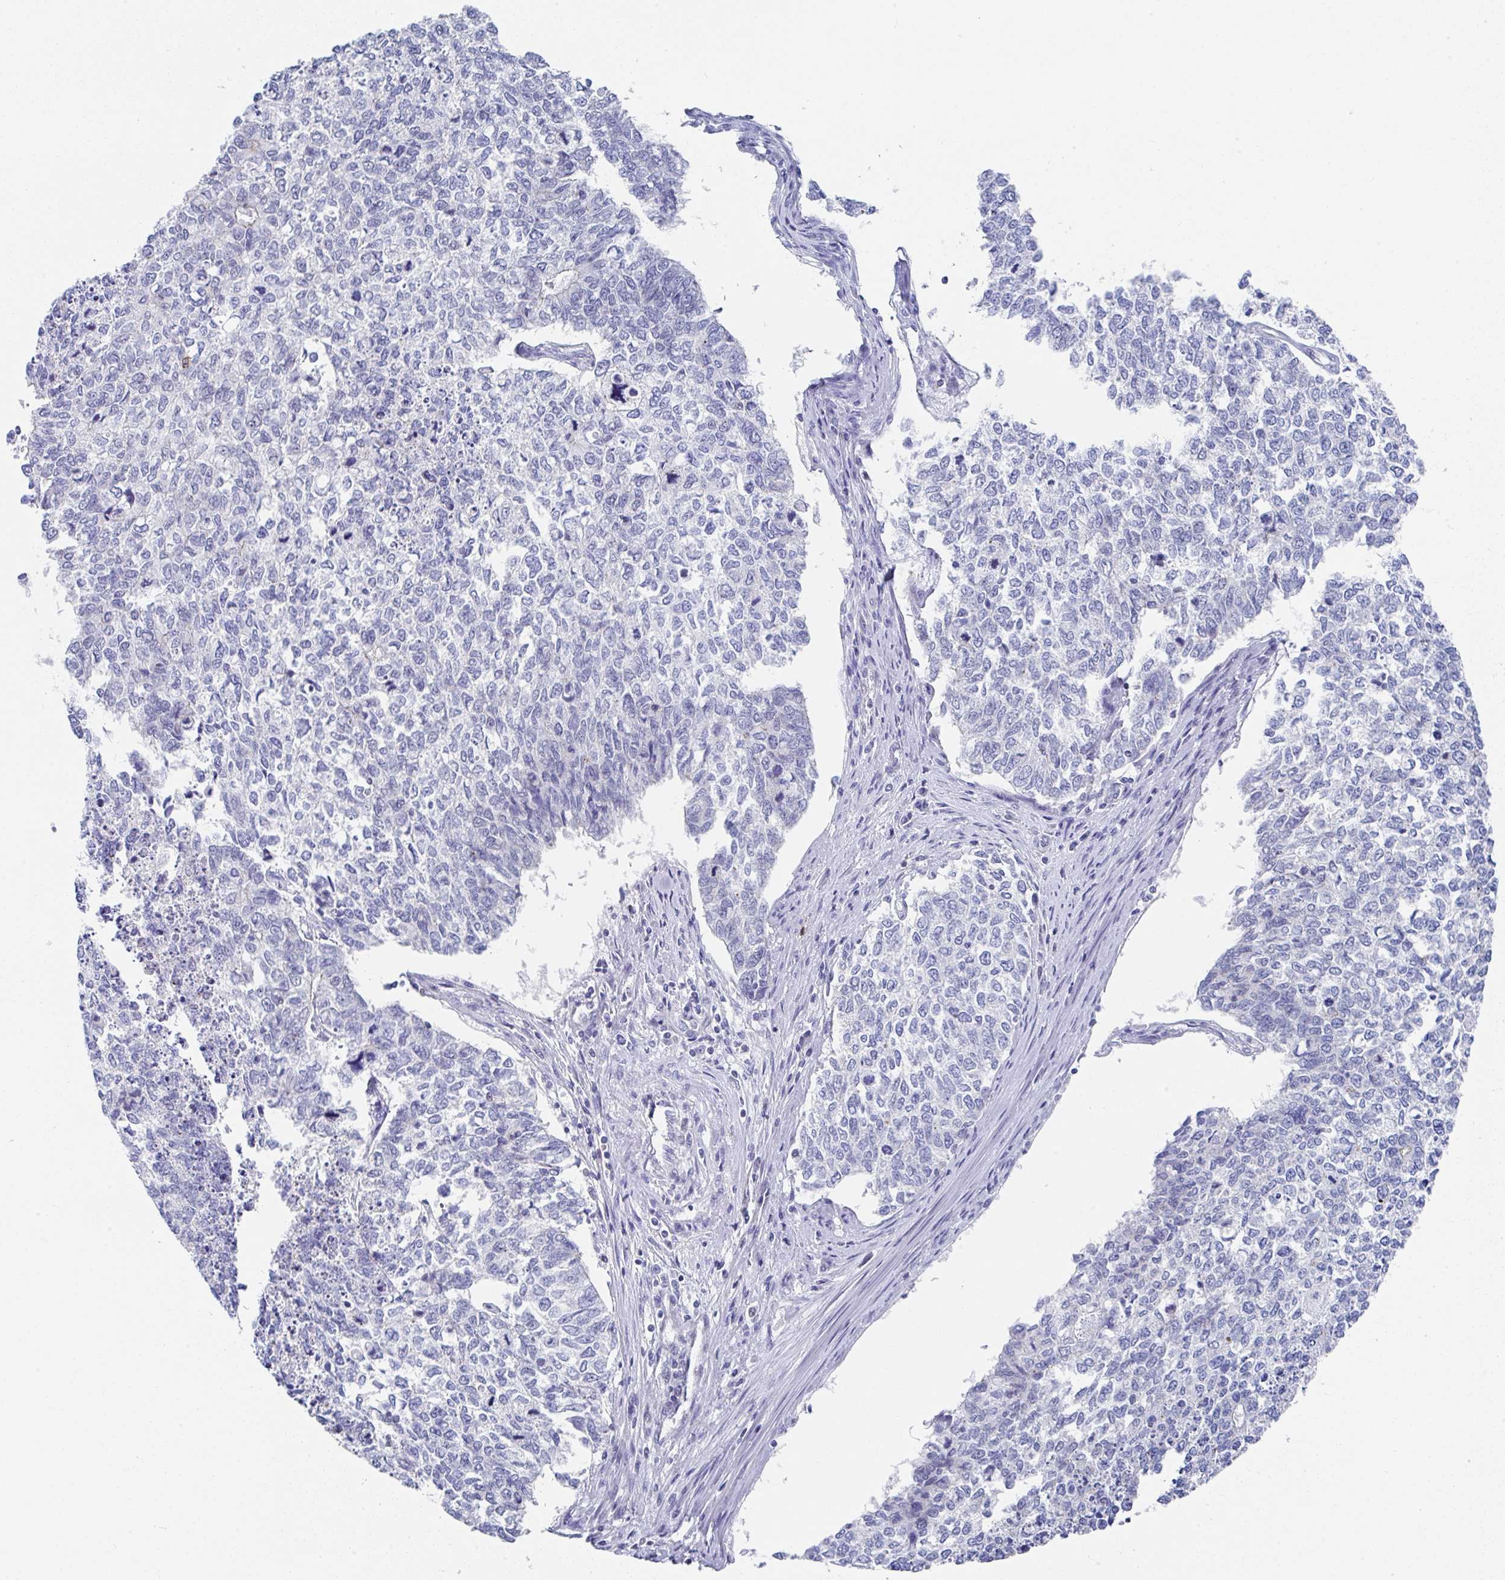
{"staining": {"intensity": "negative", "quantity": "none", "location": "none"}, "tissue": "cervical cancer", "cell_type": "Tumor cells", "image_type": "cancer", "snomed": [{"axis": "morphology", "description": "Adenocarcinoma, NOS"}, {"axis": "topography", "description": "Cervix"}], "caption": "Protein analysis of cervical cancer demonstrates no significant positivity in tumor cells.", "gene": "TNFRSF8", "patient": {"sex": "female", "age": 63}}